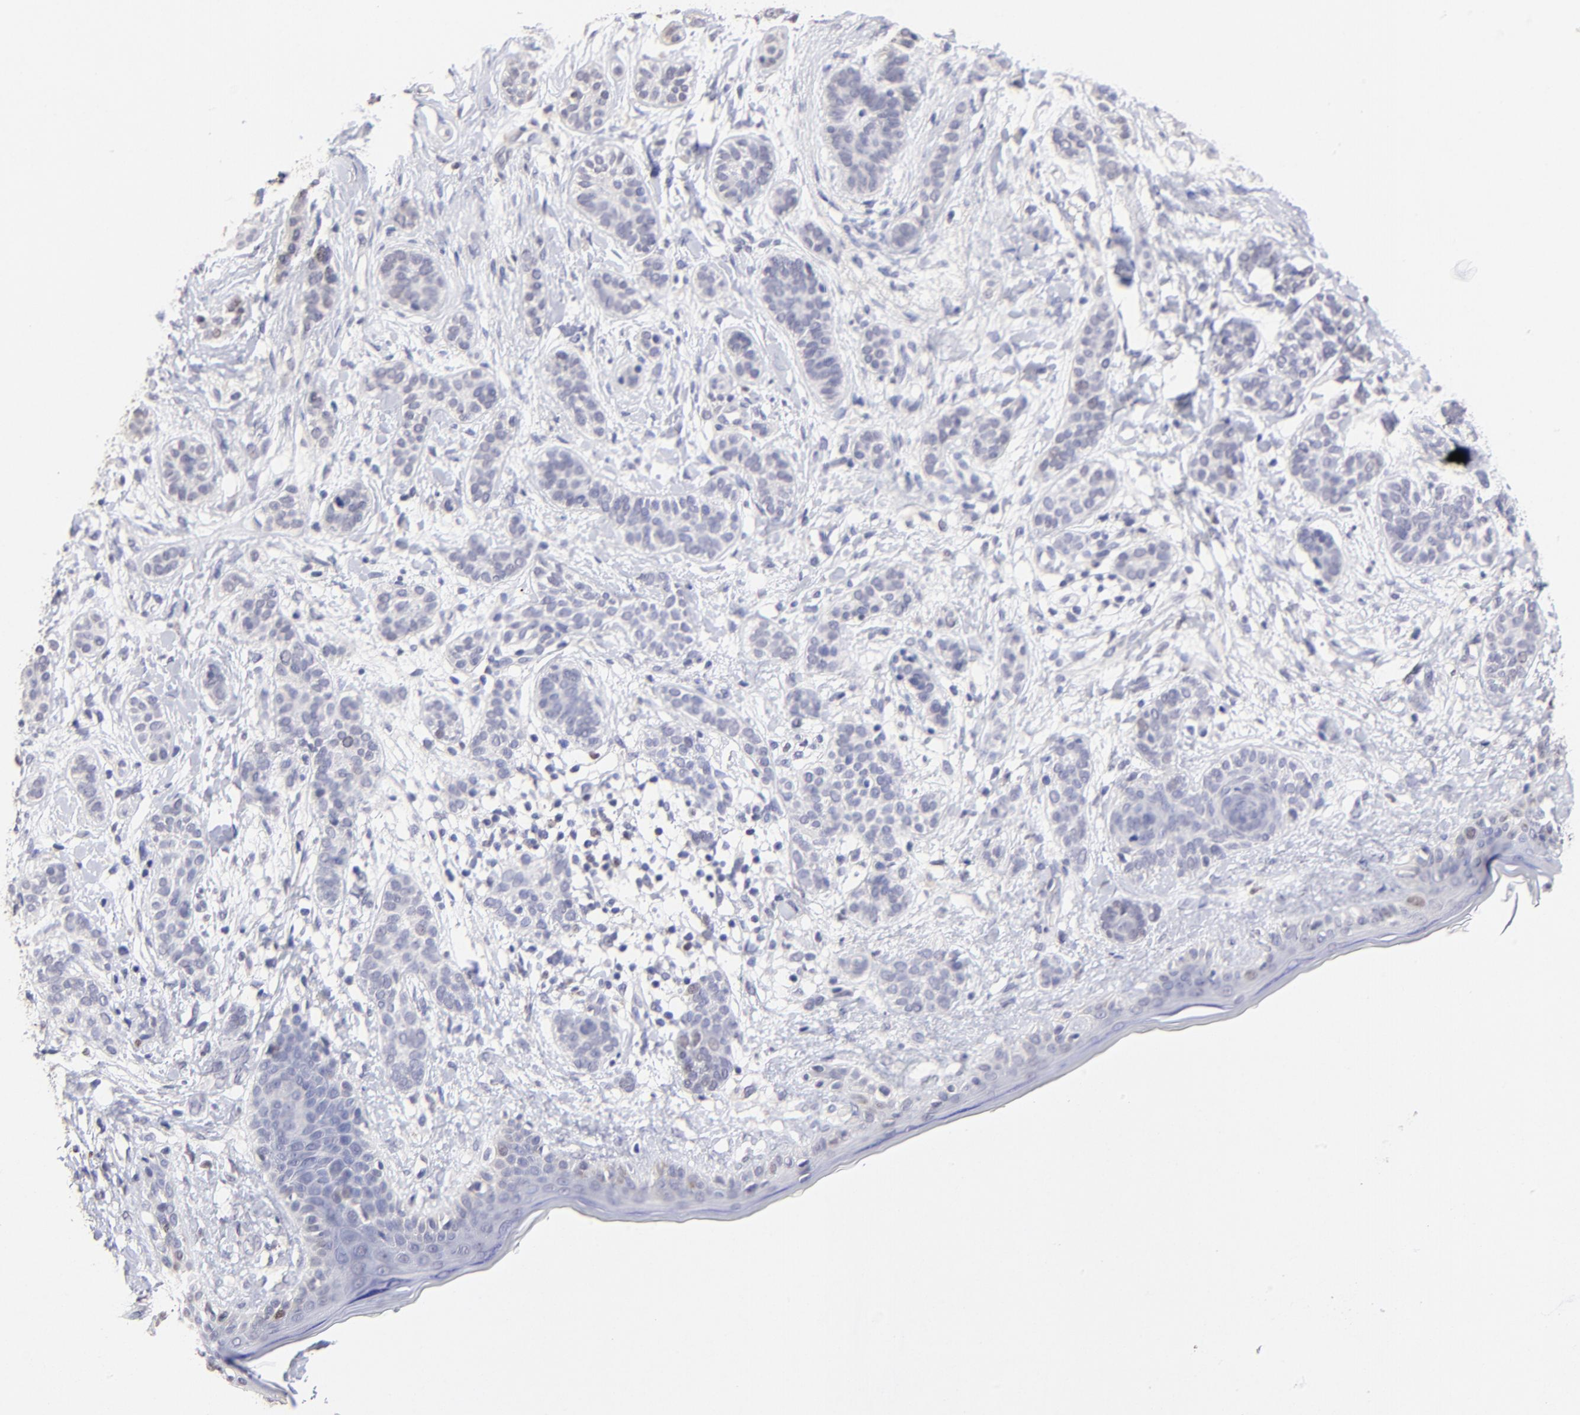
{"staining": {"intensity": "negative", "quantity": "none", "location": "none"}, "tissue": "skin cancer", "cell_type": "Tumor cells", "image_type": "cancer", "snomed": [{"axis": "morphology", "description": "Normal tissue, NOS"}, {"axis": "morphology", "description": "Basal cell carcinoma"}, {"axis": "topography", "description": "Skin"}], "caption": "There is no significant positivity in tumor cells of skin cancer (basal cell carcinoma).", "gene": "DNMT1", "patient": {"sex": "male", "age": 63}}